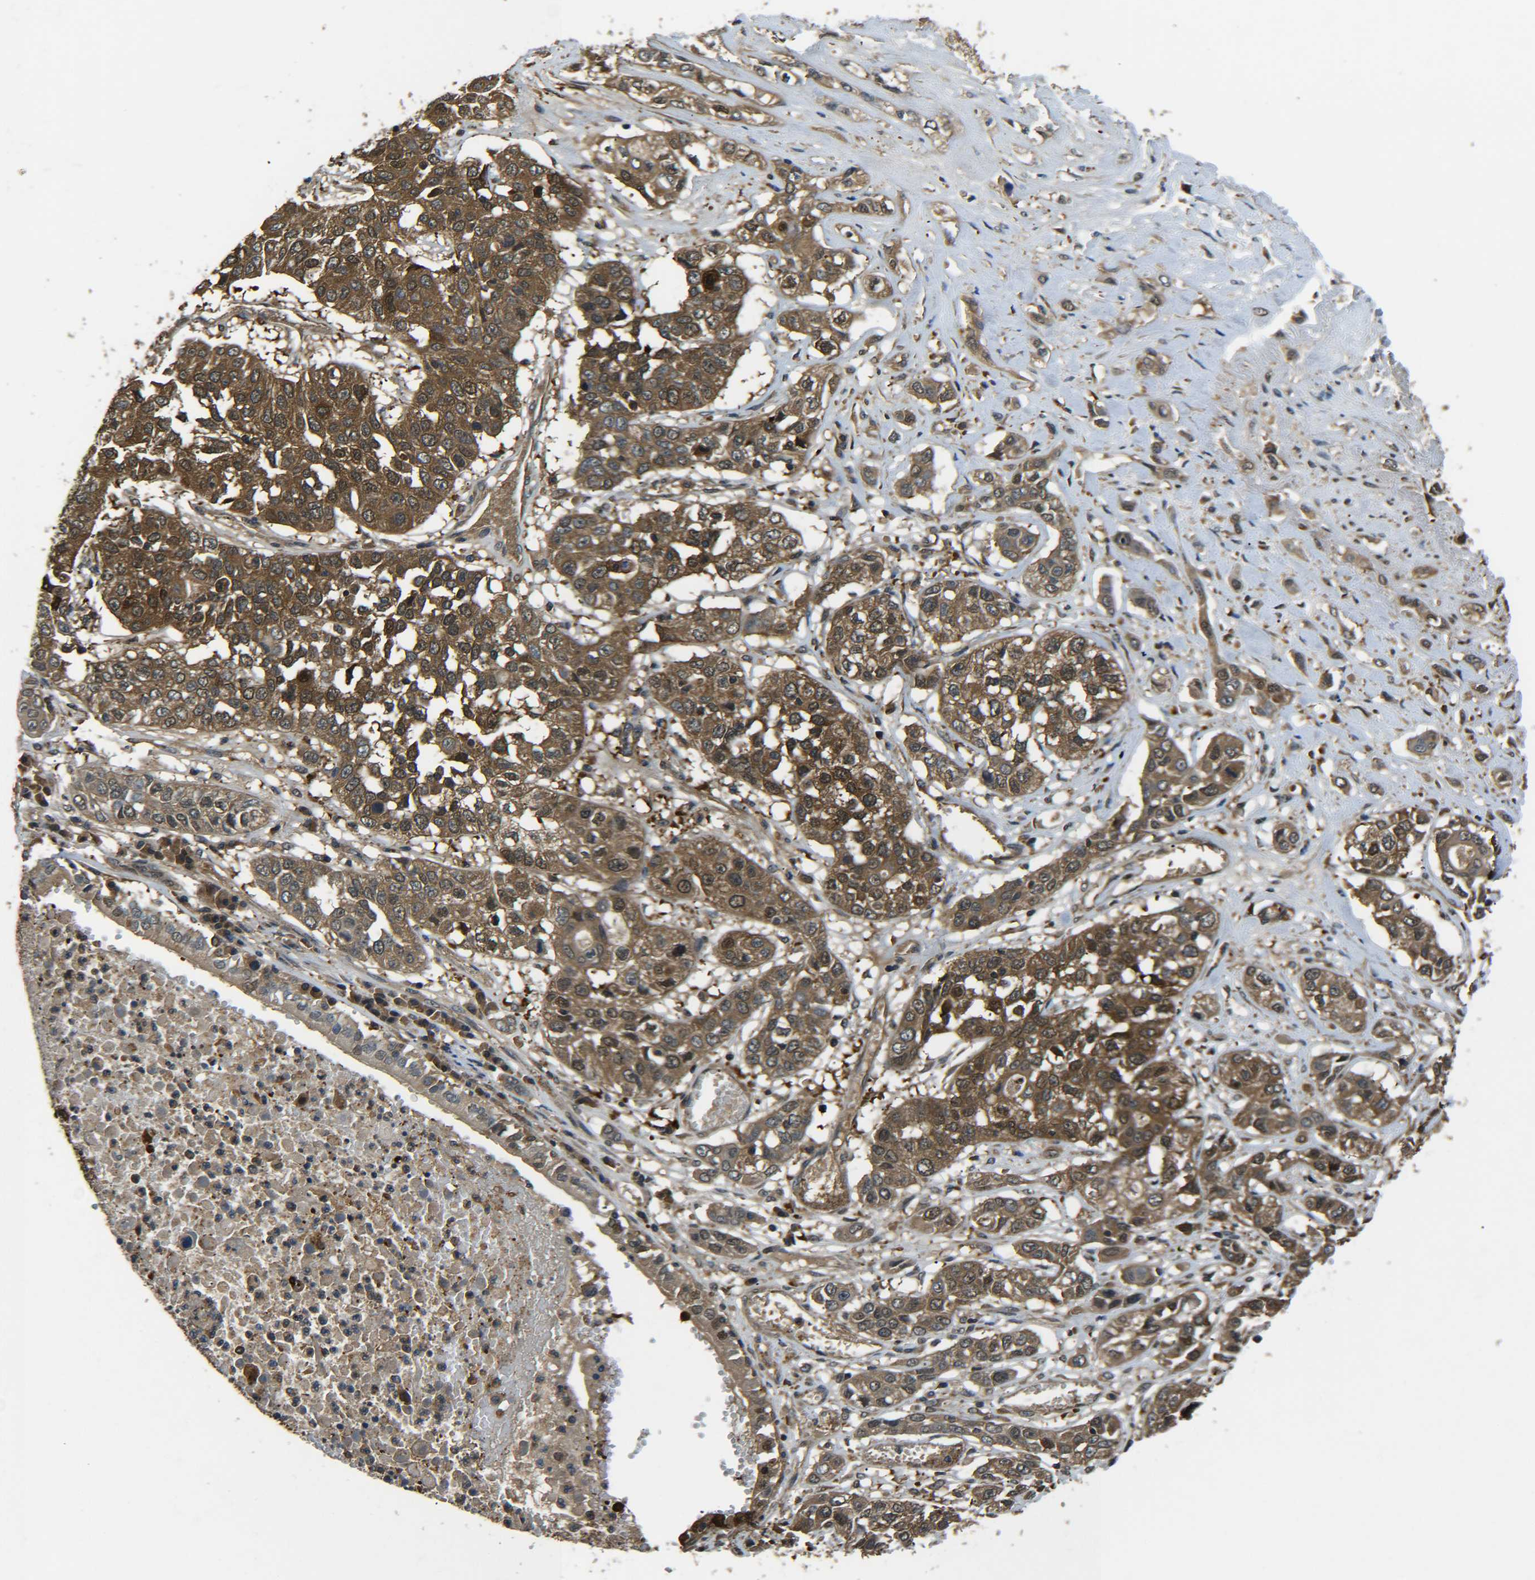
{"staining": {"intensity": "strong", "quantity": ">75%", "location": "cytoplasmic/membranous"}, "tissue": "lung cancer", "cell_type": "Tumor cells", "image_type": "cancer", "snomed": [{"axis": "morphology", "description": "Squamous cell carcinoma, NOS"}, {"axis": "topography", "description": "Lung"}], "caption": "The image shows staining of lung squamous cell carcinoma, revealing strong cytoplasmic/membranous protein positivity (brown color) within tumor cells. The protein of interest is shown in brown color, while the nuclei are stained blue.", "gene": "PREB", "patient": {"sex": "male", "age": 71}}